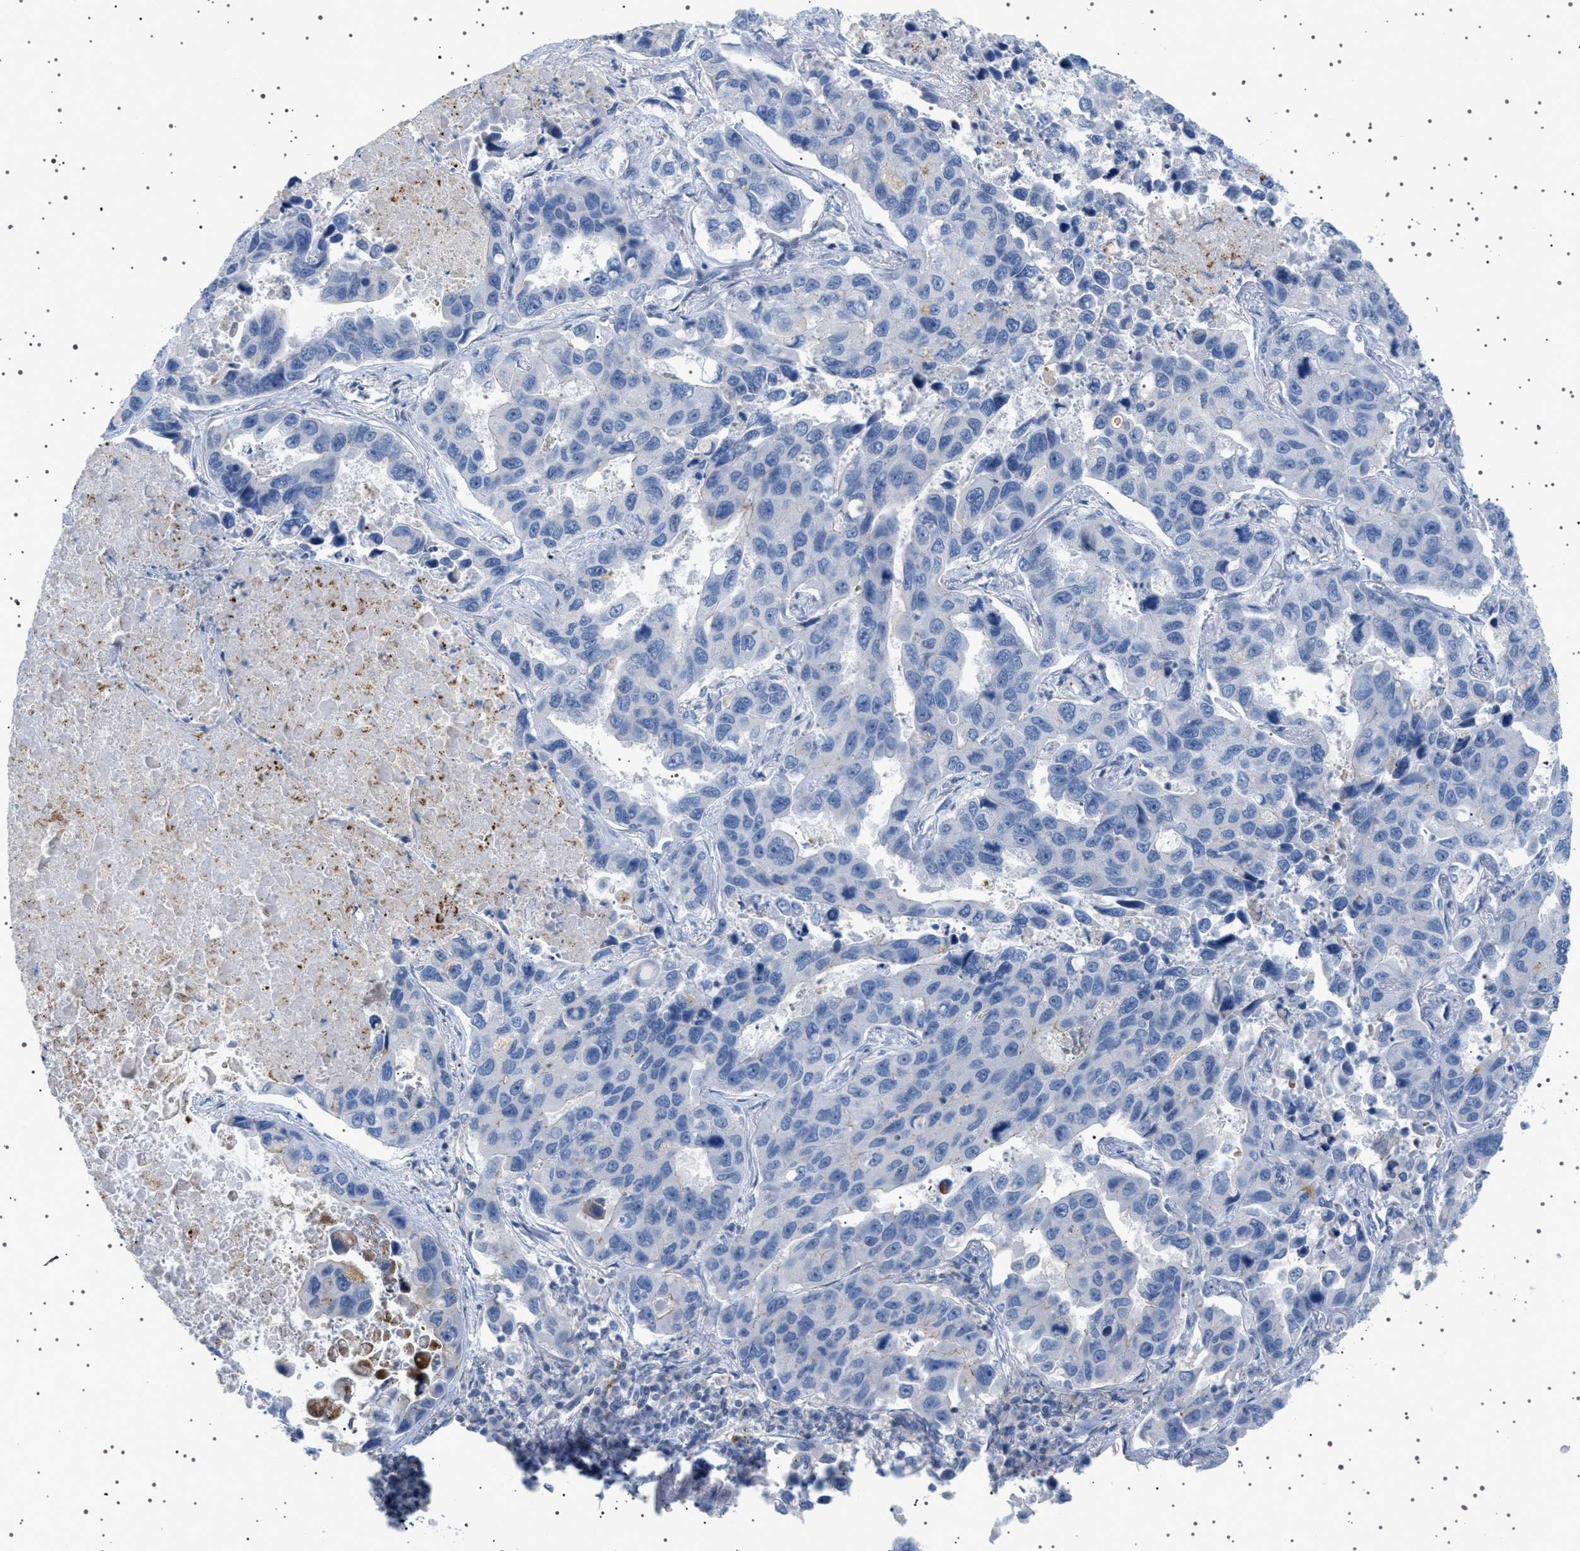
{"staining": {"intensity": "negative", "quantity": "none", "location": "none"}, "tissue": "lung cancer", "cell_type": "Tumor cells", "image_type": "cancer", "snomed": [{"axis": "morphology", "description": "Adenocarcinoma, NOS"}, {"axis": "topography", "description": "Lung"}], "caption": "There is no significant staining in tumor cells of lung adenocarcinoma.", "gene": "ADCY10", "patient": {"sex": "male", "age": 64}}